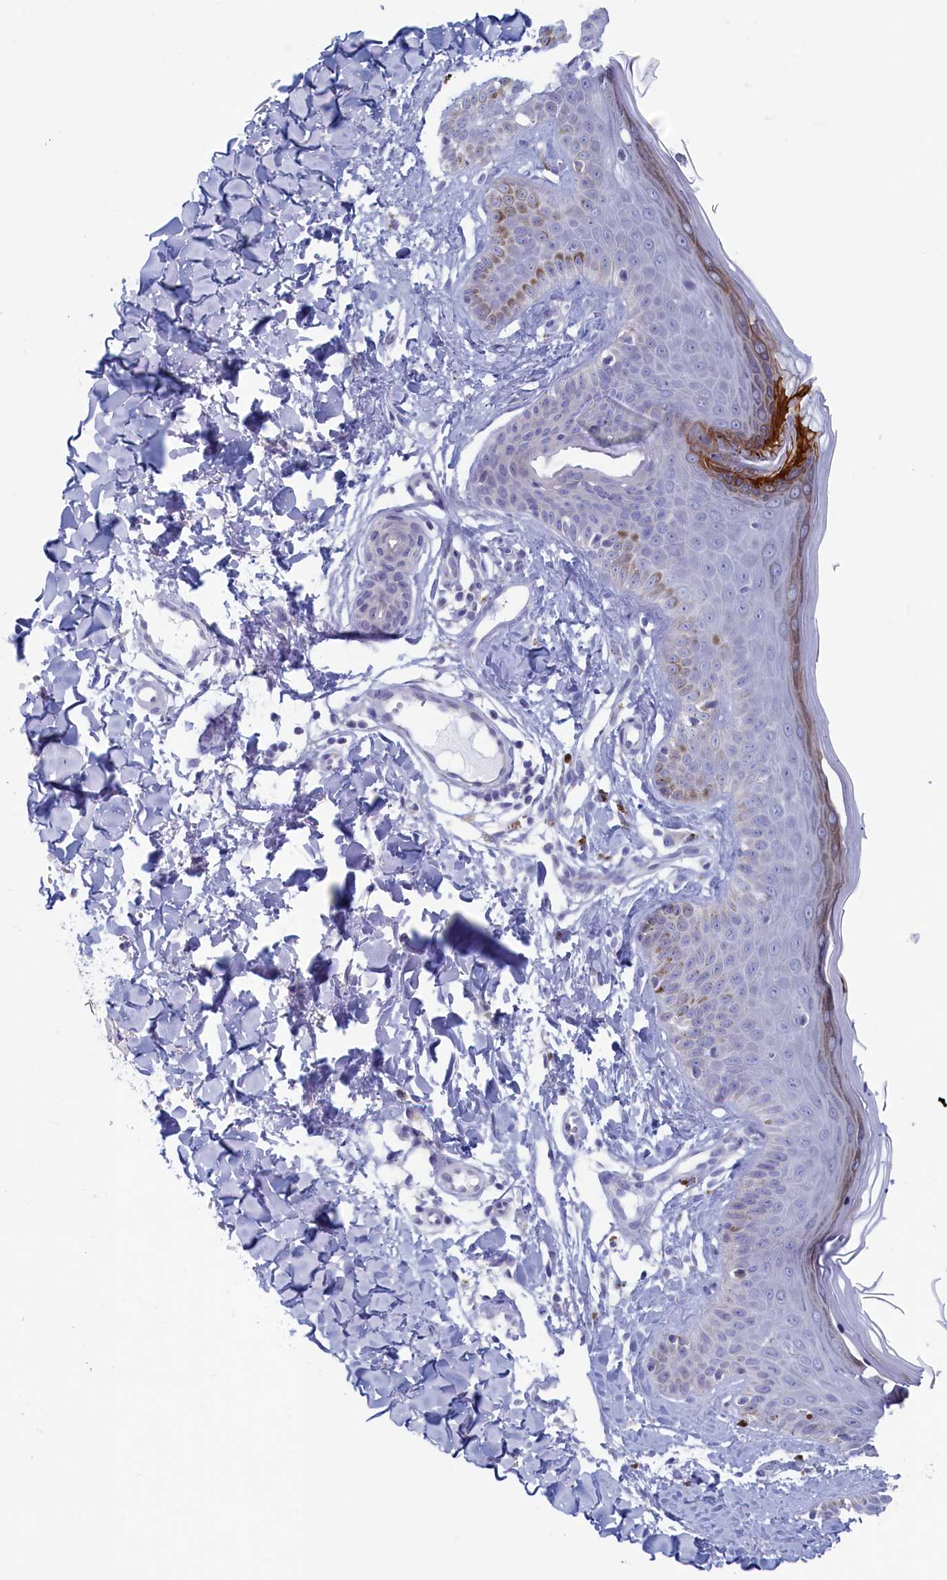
{"staining": {"intensity": "negative", "quantity": "none", "location": "none"}, "tissue": "skin", "cell_type": "Fibroblasts", "image_type": "normal", "snomed": [{"axis": "morphology", "description": "Normal tissue, NOS"}, {"axis": "topography", "description": "Skin"}], "caption": "Immunohistochemistry (IHC) micrograph of unremarkable skin: skin stained with DAB (3,3'-diaminobenzidine) displays no significant protein staining in fibroblasts.", "gene": "WDR76", "patient": {"sex": "male", "age": 52}}